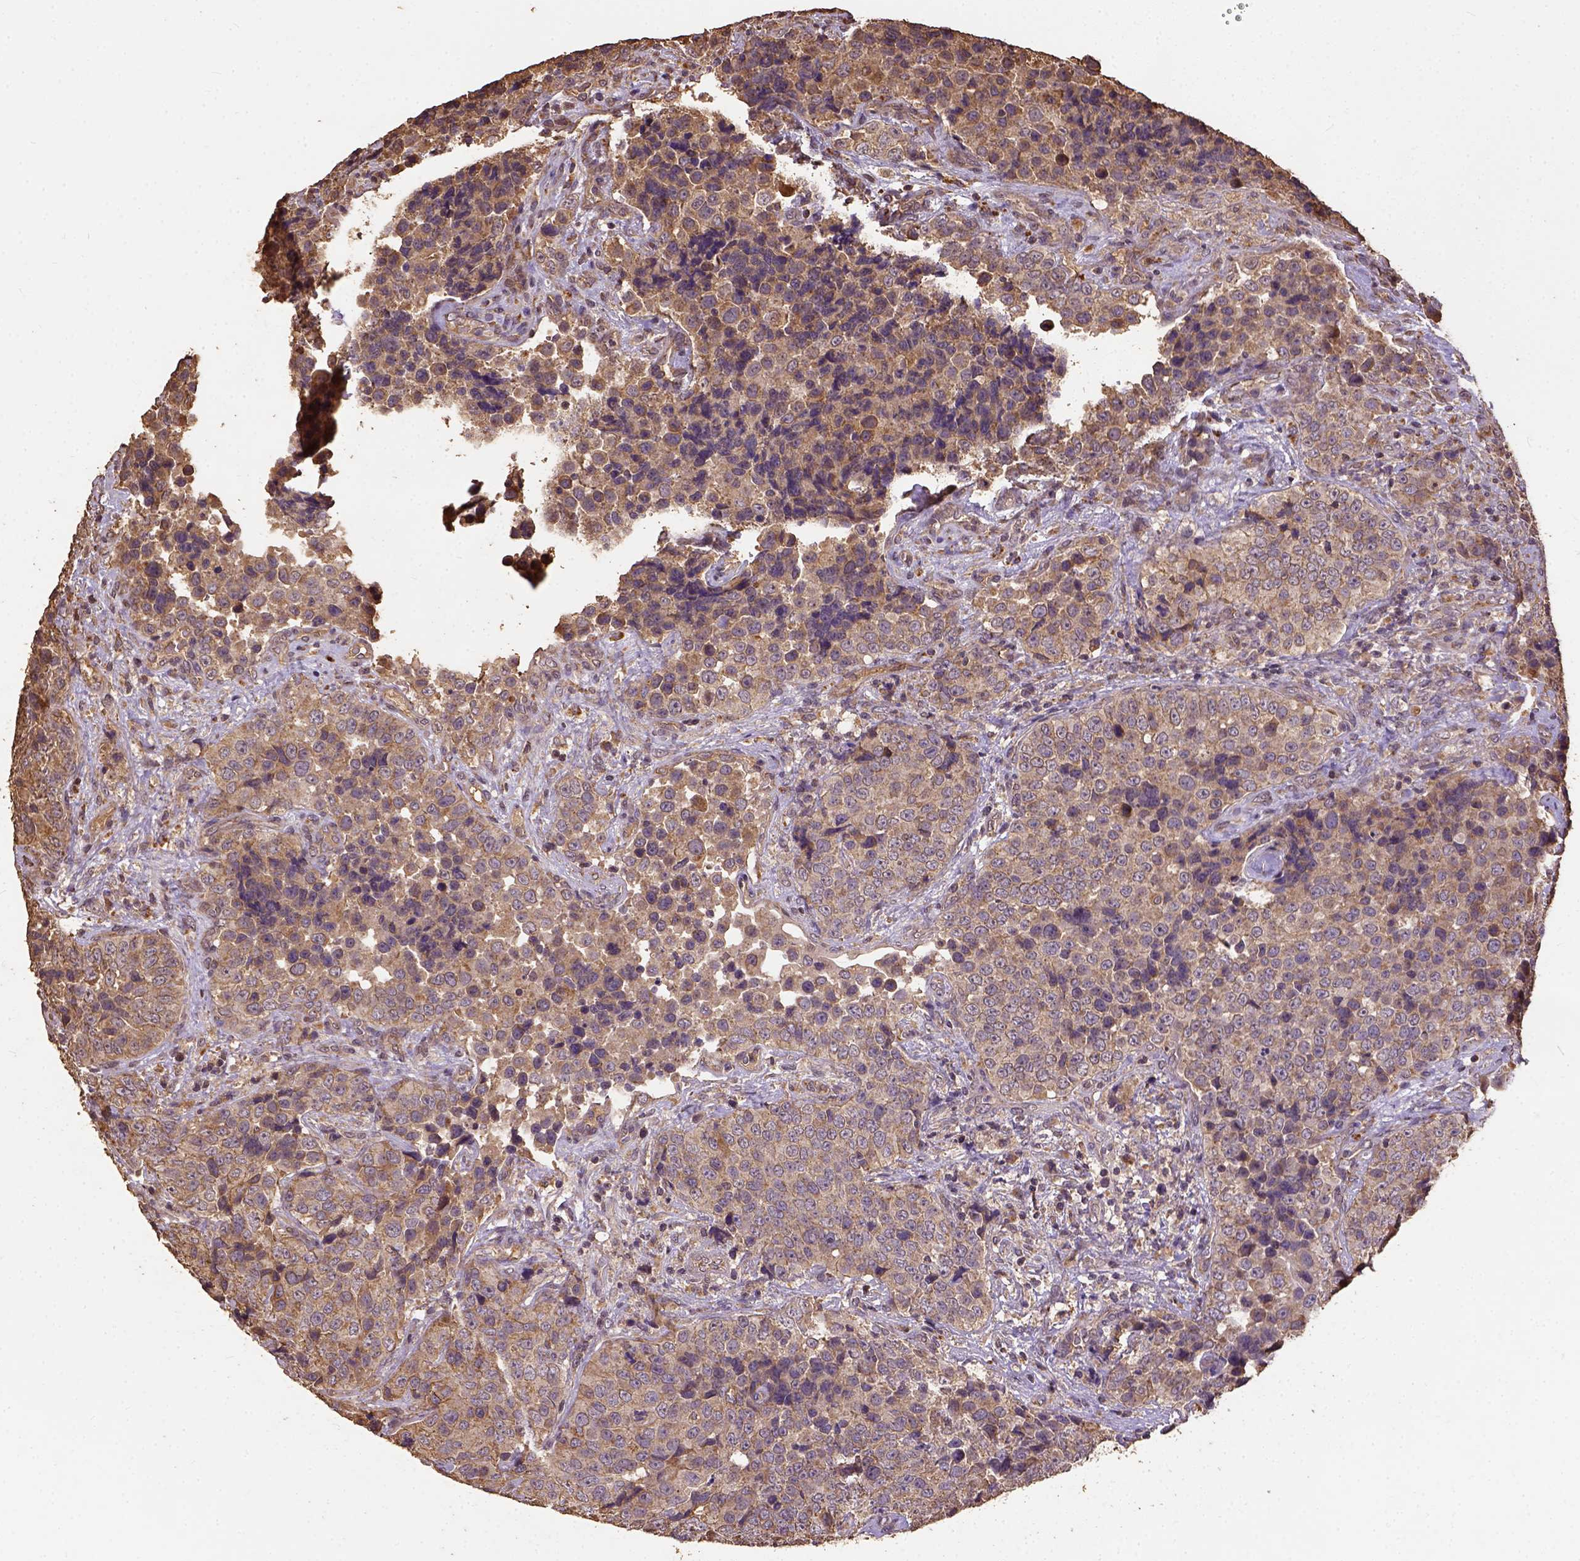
{"staining": {"intensity": "moderate", "quantity": "<25%", "location": "cytoplasmic/membranous"}, "tissue": "urothelial cancer", "cell_type": "Tumor cells", "image_type": "cancer", "snomed": [{"axis": "morphology", "description": "Urothelial carcinoma, NOS"}, {"axis": "topography", "description": "Urinary bladder"}], "caption": "Protein staining exhibits moderate cytoplasmic/membranous expression in about <25% of tumor cells in urothelial cancer.", "gene": "ATP1B3", "patient": {"sex": "male", "age": 52}}